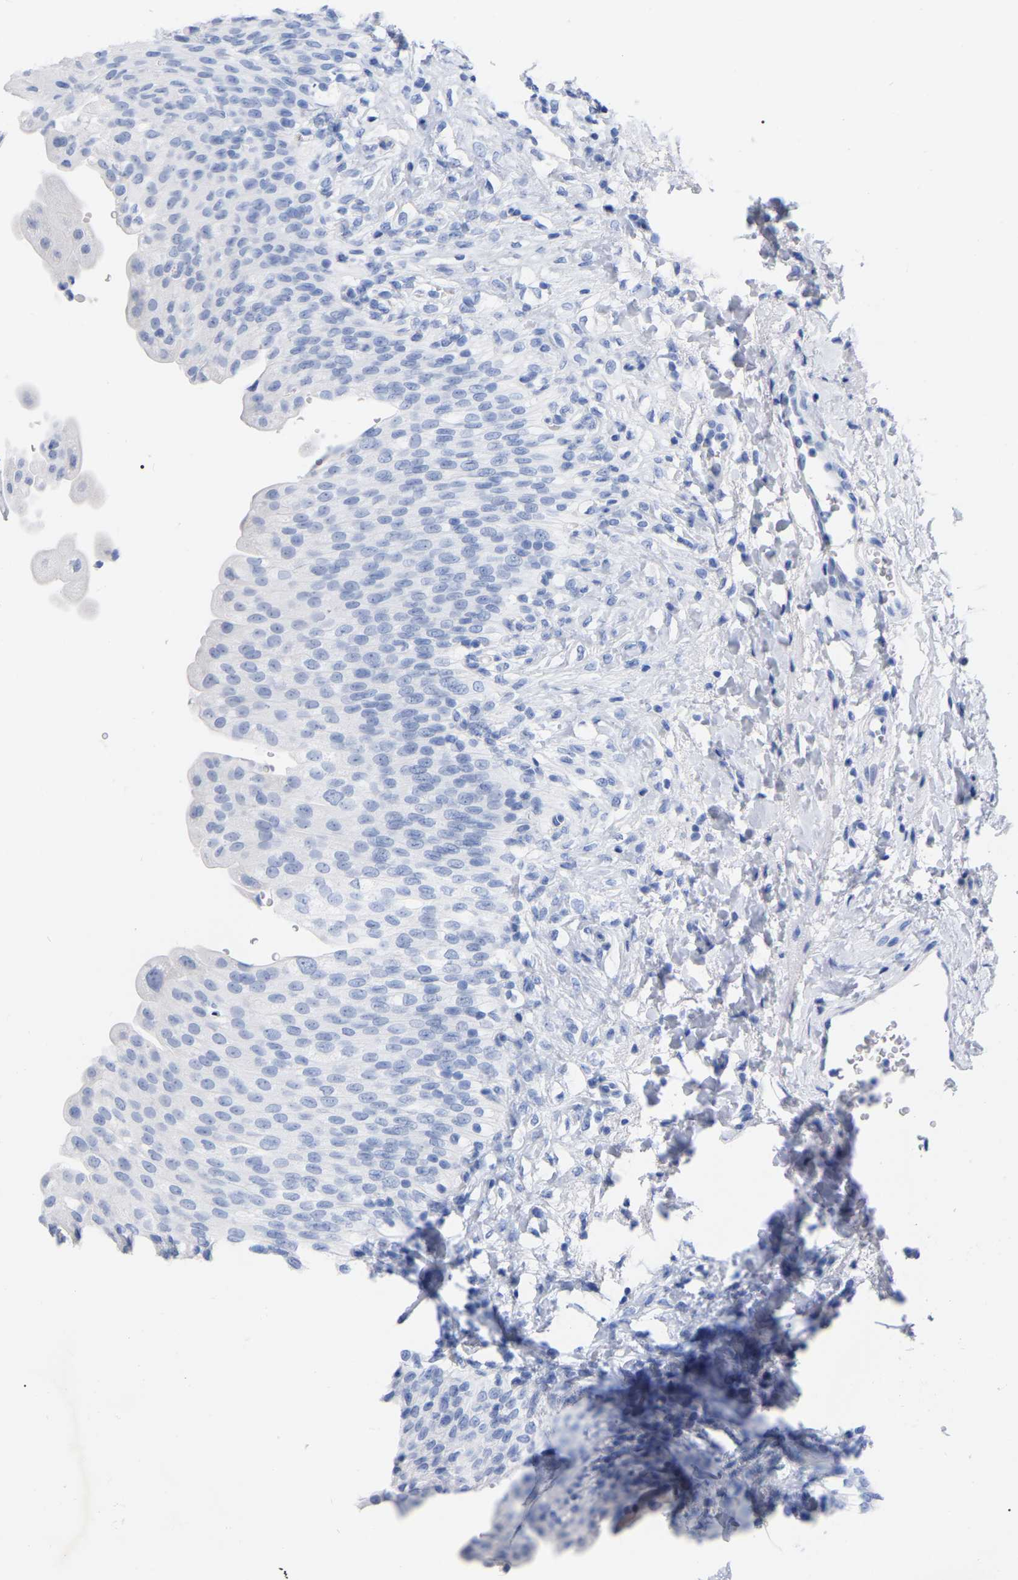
{"staining": {"intensity": "negative", "quantity": "none", "location": "none"}, "tissue": "urinary bladder", "cell_type": "Urothelial cells", "image_type": "normal", "snomed": [{"axis": "morphology", "description": "Urothelial carcinoma, High grade"}, {"axis": "topography", "description": "Urinary bladder"}], "caption": "Immunohistochemistry micrograph of normal urinary bladder: urinary bladder stained with DAB shows no significant protein expression in urothelial cells.", "gene": "HAPLN1", "patient": {"sex": "male", "age": 46}}